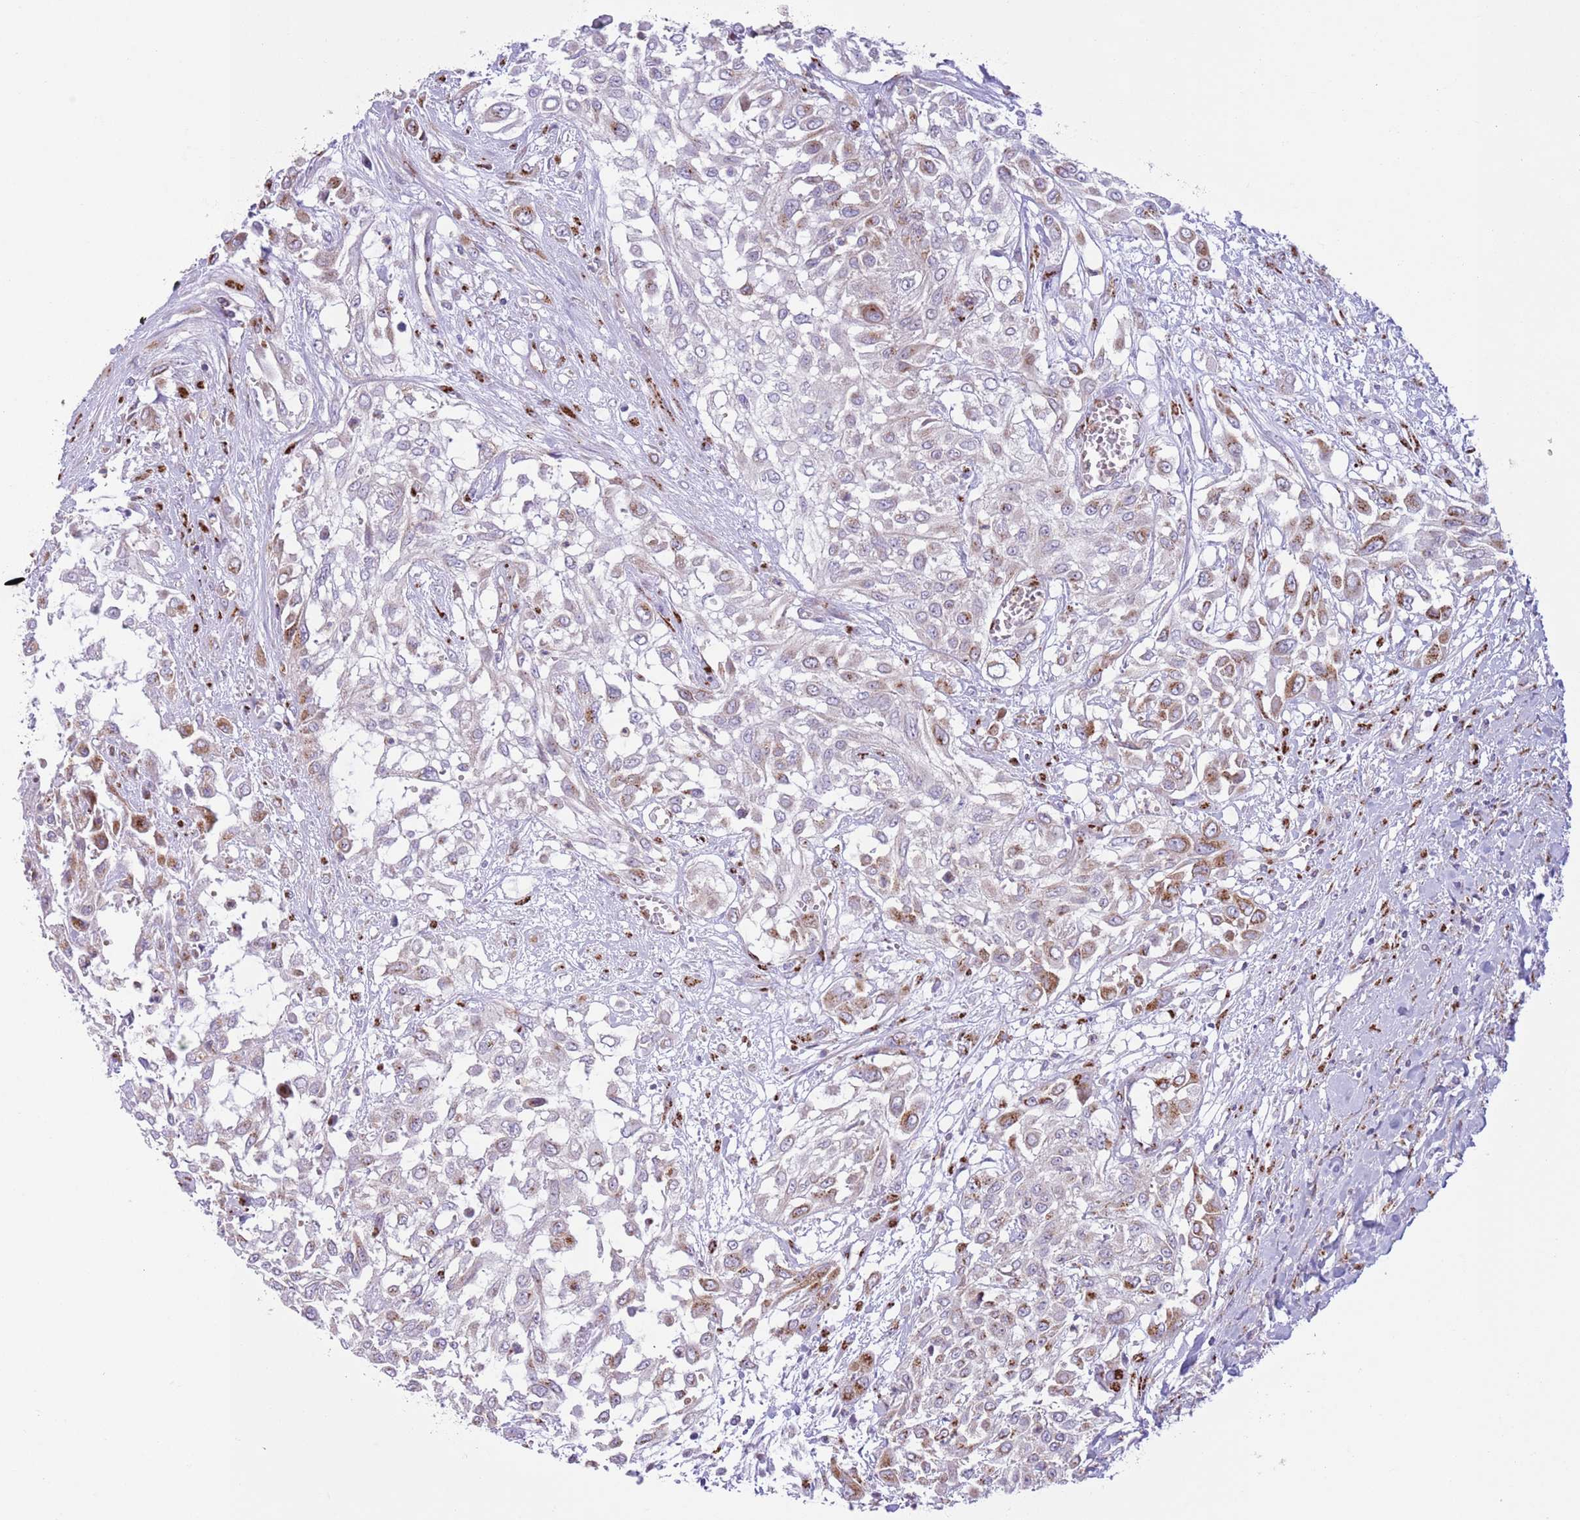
{"staining": {"intensity": "moderate", "quantity": "<25%", "location": "cytoplasmic/membranous"}, "tissue": "urothelial cancer", "cell_type": "Tumor cells", "image_type": "cancer", "snomed": [{"axis": "morphology", "description": "Urothelial carcinoma, High grade"}, {"axis": "topography", "description": "Urinary bladder"}], "caption": "High-grade urothelial carcinoma tissue displays moderate cytoplasmic/membranous expression in about <25% of tumor cells, visualized by immunohistochemistry.", "gene": "C20orf96", "patient": {"sex": "male", "age": 57}}